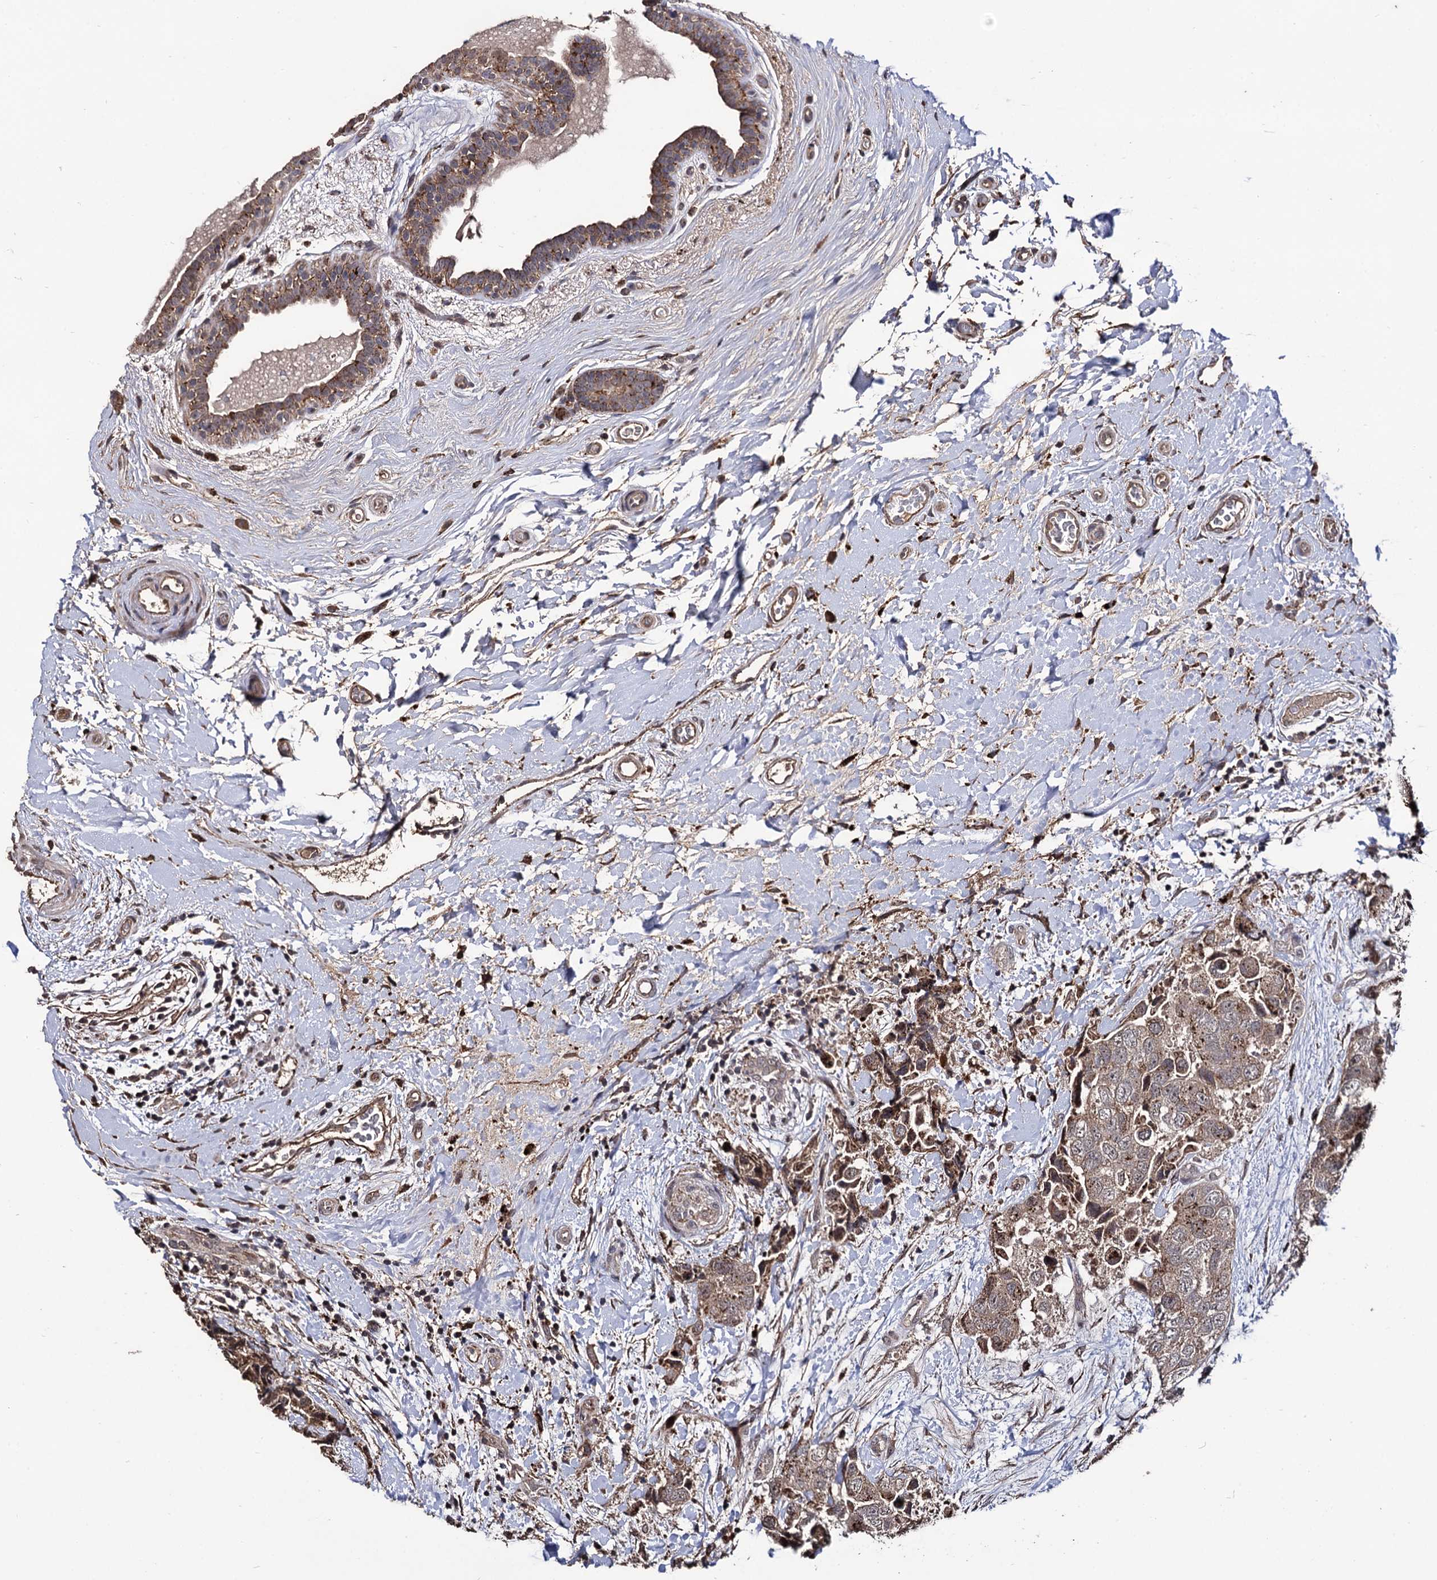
{"staining": {"intensity": "moderate", "quantity": ">75%", "location": "cytoplasmic/membranous"}, "tissue": "breast cancer", "cell_type": "Tumor cells", "image_type": "cancer", "snomed": [{"axis": "morphology", "description": "Duct carcinoma"}, {"axis": "topography", "description": "Breast"}], "caption": "Brown immunohistochemical staining in breast invasive ductal carcinoma shows moderate cytoplasmic/membranous positivity in about >75% of tumor cells. Immunohistochemistry (ihc) stains the protein of interest in brown and the nuclei are stained blue.", "gene": "MICAL2", "patient": {"sex": "female", "age": 62}}